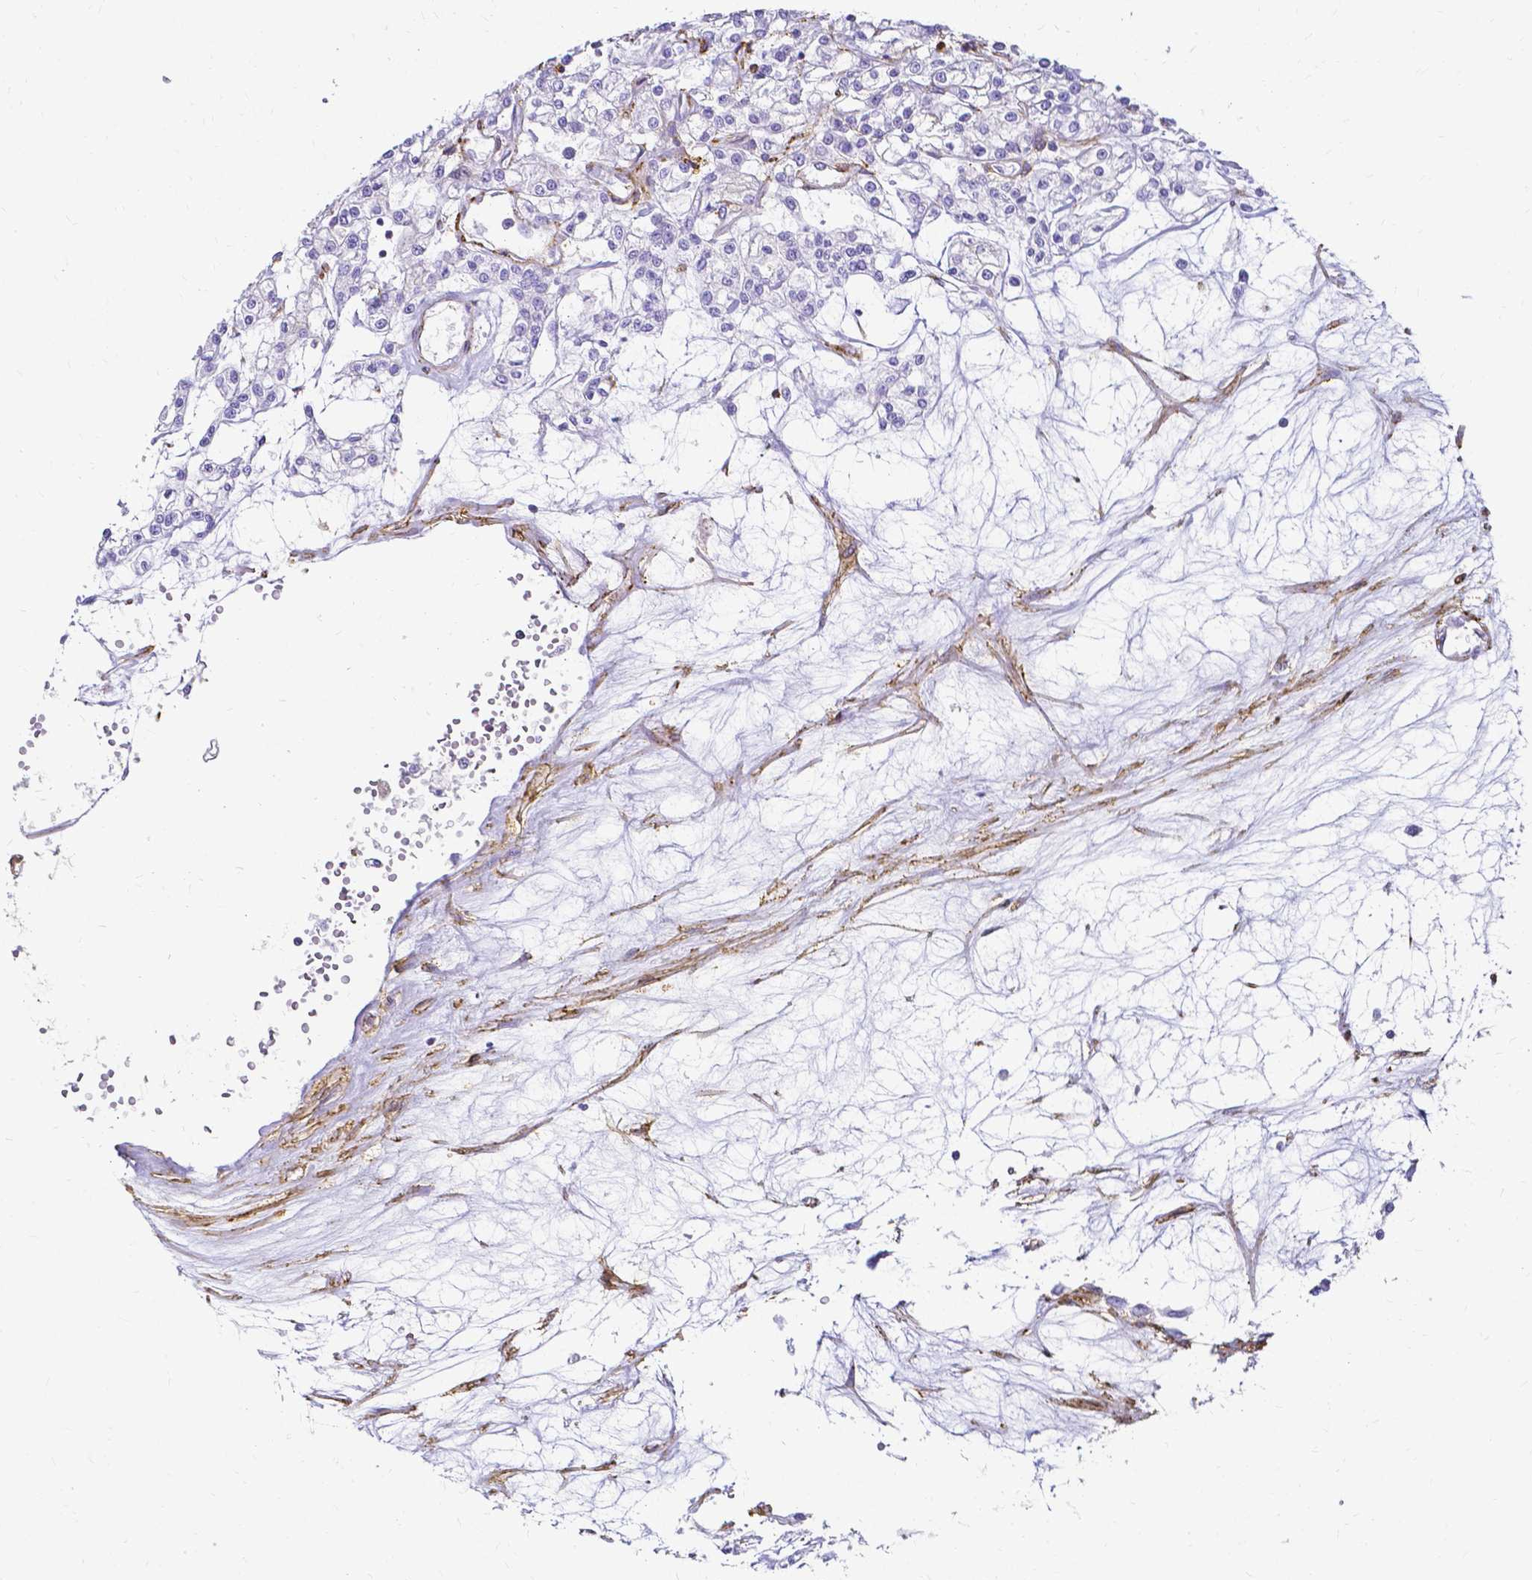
{"staining": {"intensity": "negative", "quantity": "none", "location": "none"}, "tissue": "renal cancer", "cell_type": "Tumor cells", "image_type": "cancer", "snomed": [{"axis": "morphology", "description": "Adenocarcinoma, NOS"}, {"axis": "topography", "description": "Kidney"}], "caption": "Immunohistochemistry image of neoplastic tissue: adenocarcinoma (renal) stained with DAB displays no significant protein expression in tumor cells.", "gene": "HSPA12A", "patient": {"sex": "female", "age": 59}}